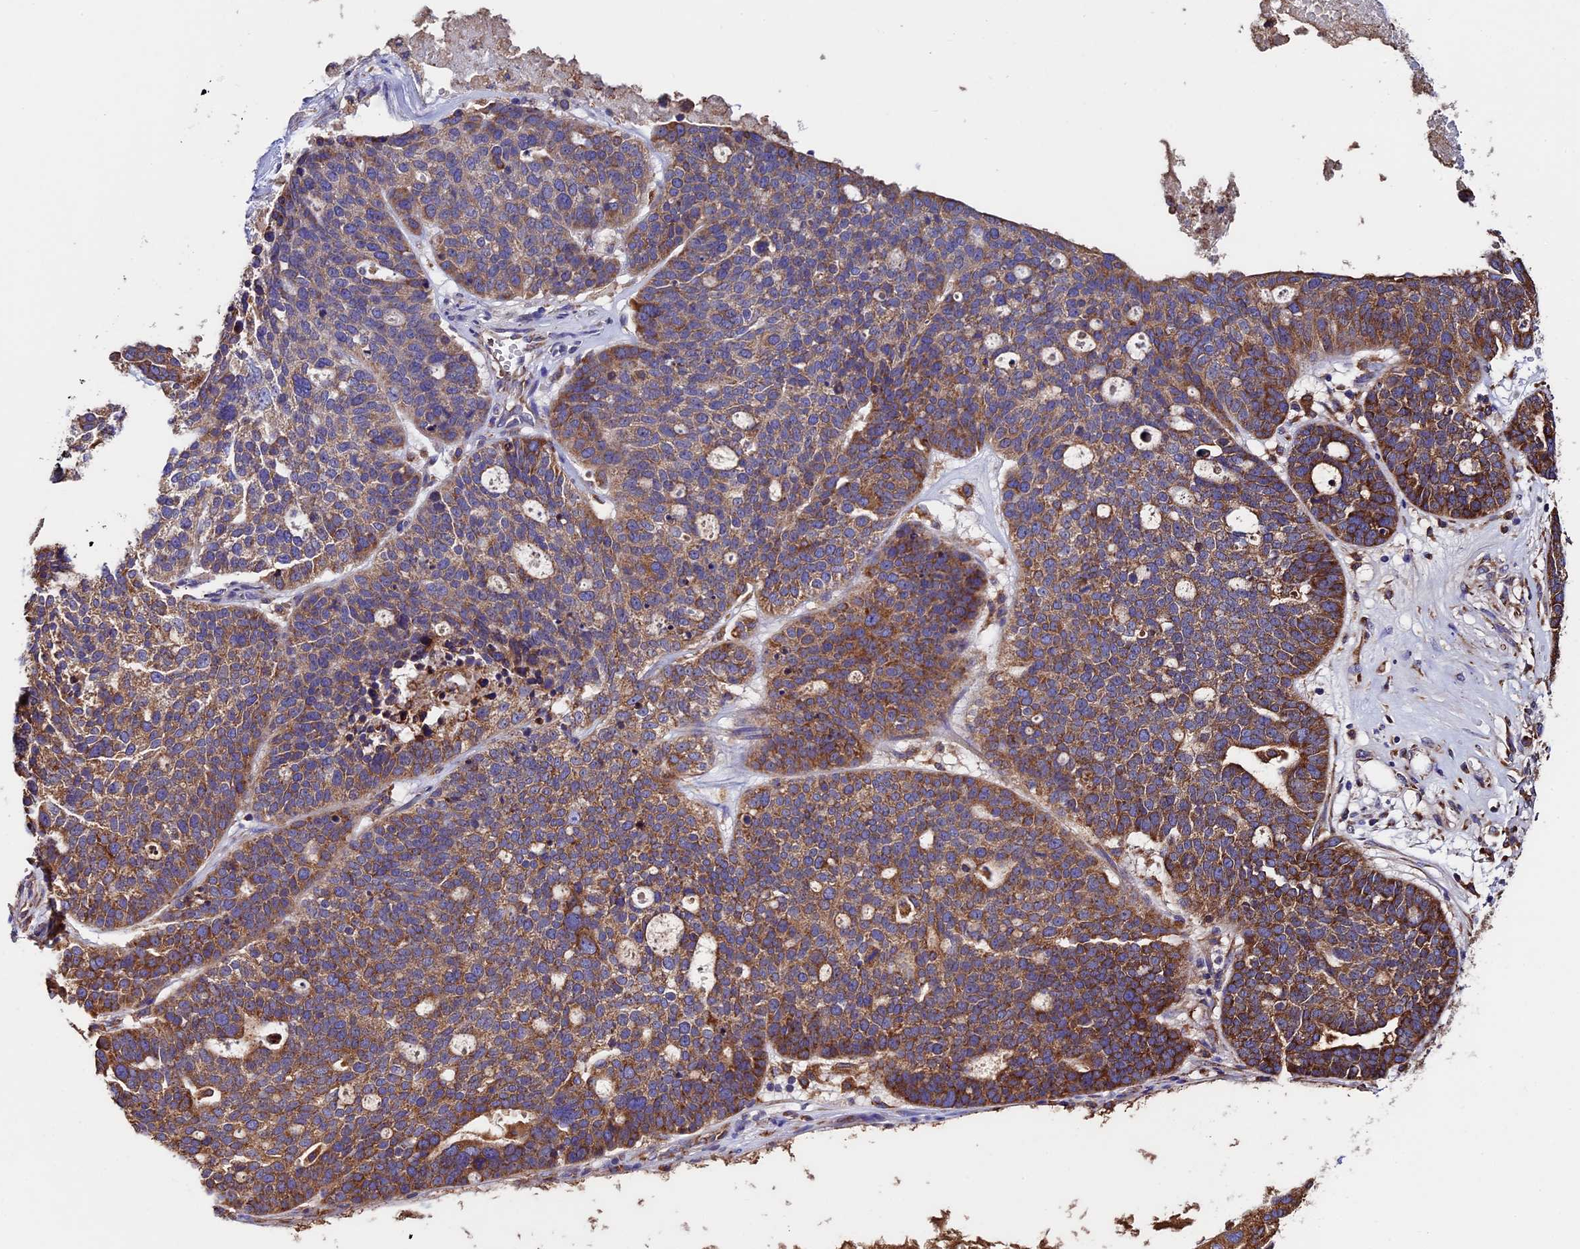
{"staining": {"intensity": "strong", "quantity": ">75%", "location": "cytoplasmic/membranous"}, "tissue": "ovarian cancer", "cell_type": "Tumor cells", "image_type": "cancer", "snomed": [{"axis": "morphology", "description": "Cystadenocarcinoma, serous, NOS"}, {"axis": "topography", "description": "Ovary"}], "caption": "Ovarian serous cystadenocarcinoma stained with a protein marker displays strong staining in tumor cells.", "gene": "BTBD3", "patient": {"sex": "female", "age": 59}}